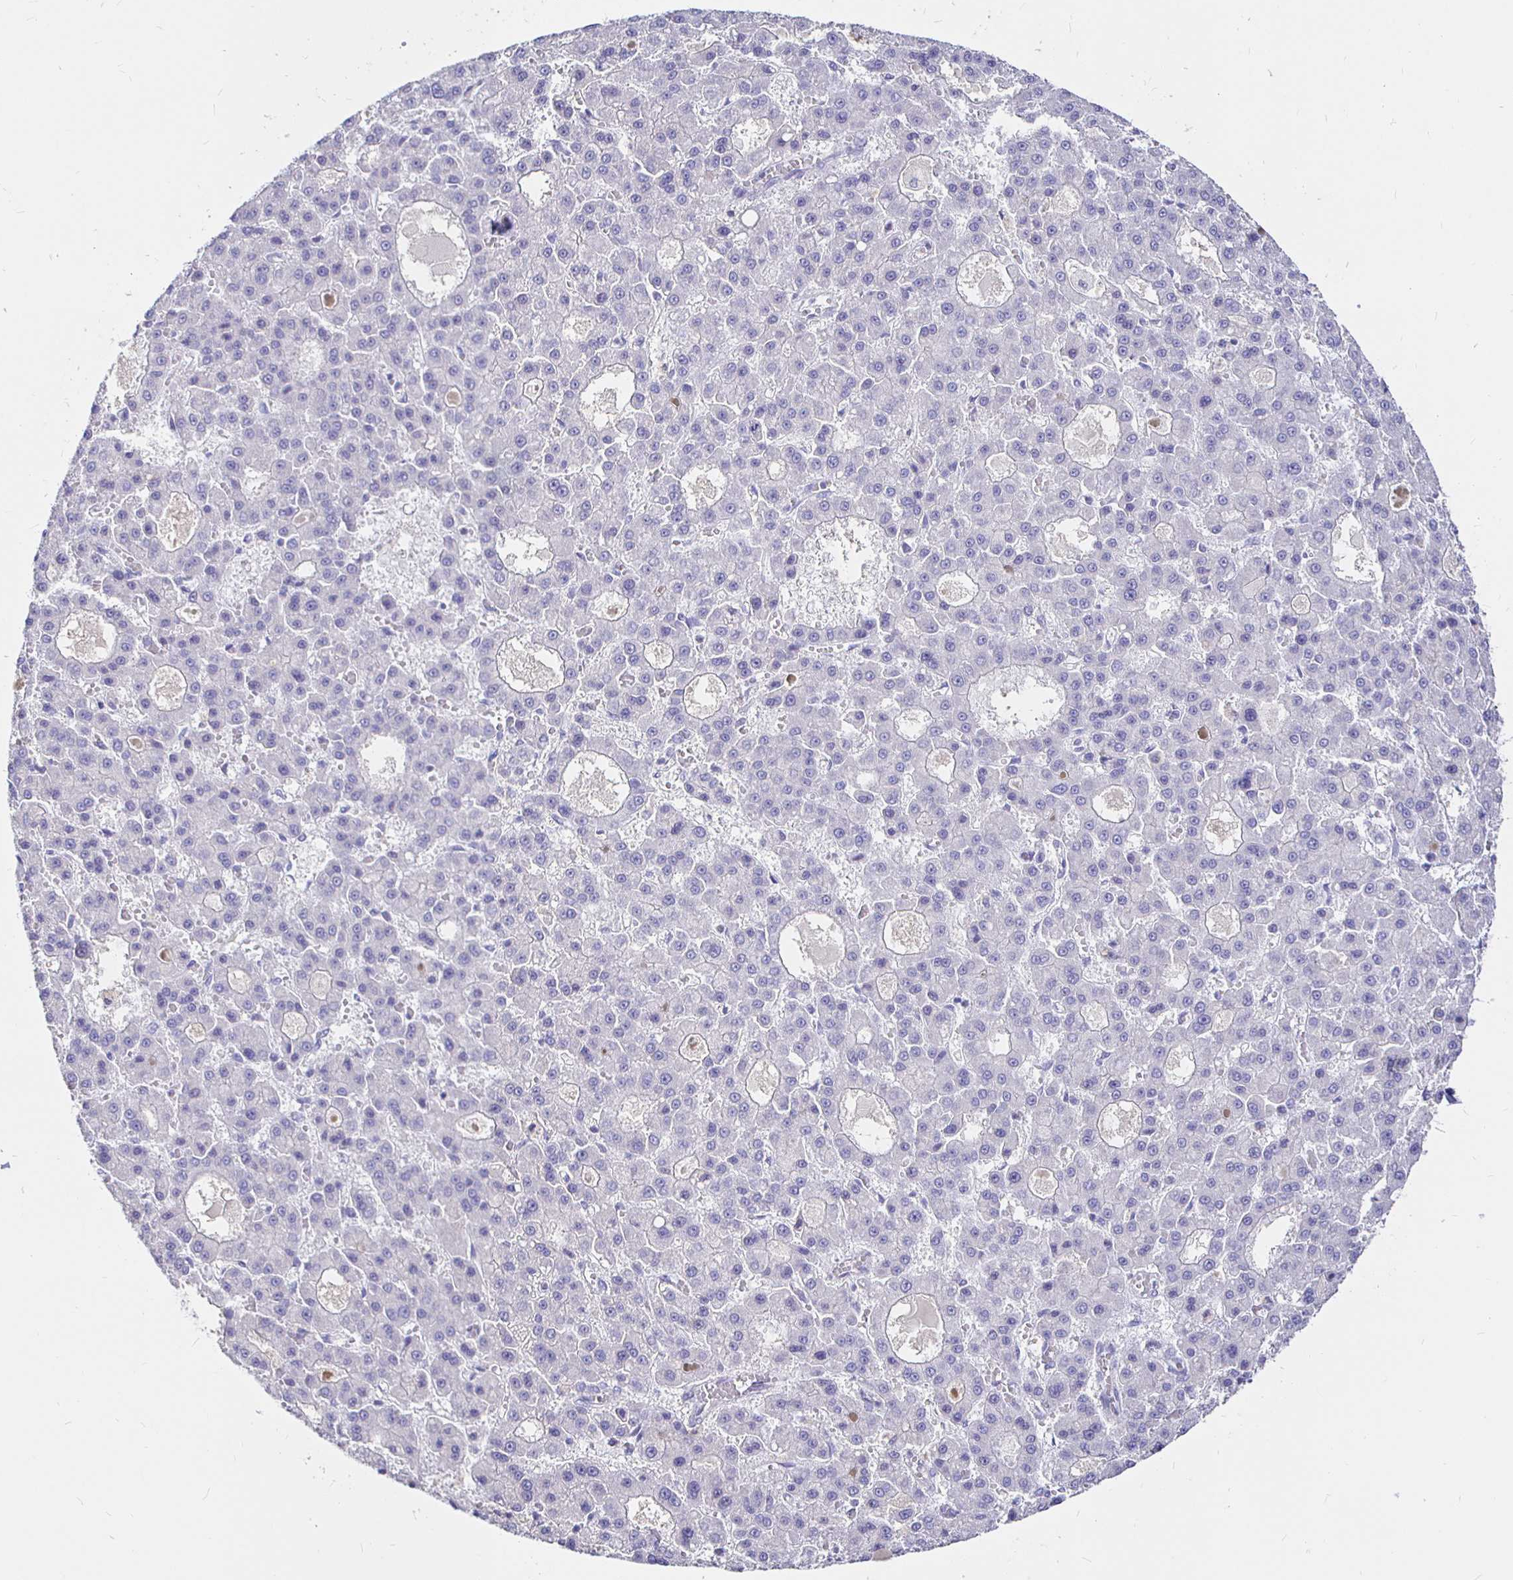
{"staining": {"intensity": "negative", "quantity": "none", "location": "none"}, "tissue": "liver cancer", "cell_type": "Tumor cells", "image_type": "cancer", "snomed": [{"axis": "morphology", "description": "Carcinoma, Hepatocellular, NOS"}, {"axis": "topography", "description": "Liver"}], "caption": "Immunohistochemistry (IHC) image of human liver cancer (hepatocellular carcinoma) stained for a protein (brown), which displays no positivity in tumor cells.", "gene": "NECAB1", "patient": {"sex": "male", "age": 70}}